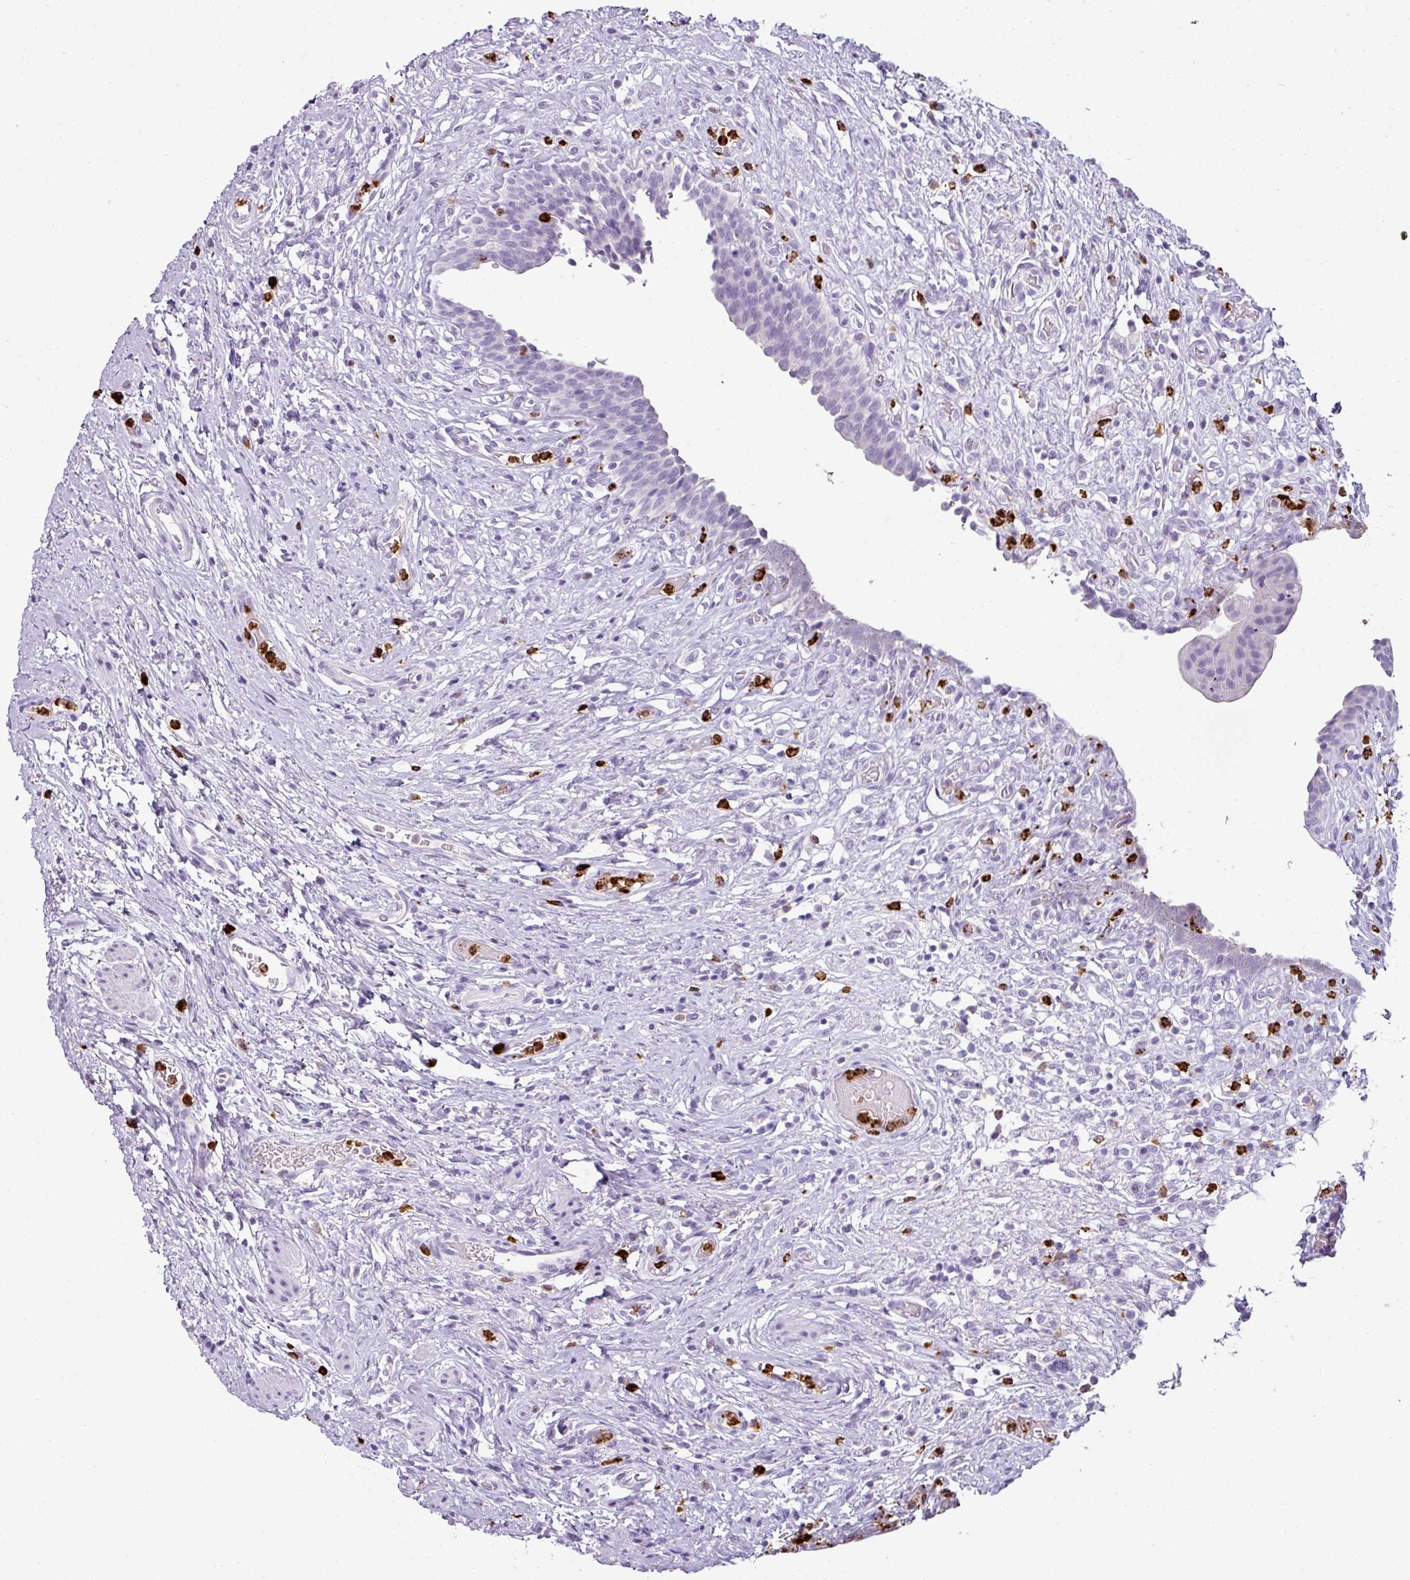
{"staining": {"intensity": "negative", "quantity": "none", "location": "none"}, "tissue": "urinary bladder", "cell_type": "Urothelial cells", "image_type": "normal", "snomed": [{"axis": "morphology", "description": "Normal tissue, NOS"}, {"axis": "topography", "description": "Urinary bladder"}], "caption": "Benign urinary bladder was stained to show a protein in brown. There is no significant expression in urothelial cells. (DAB (3,3'-diaminobenzidine) IHC with hematoxylin counter stain).", "gene": "CTSG", "patient": {"sex": "male", "age": 71}}